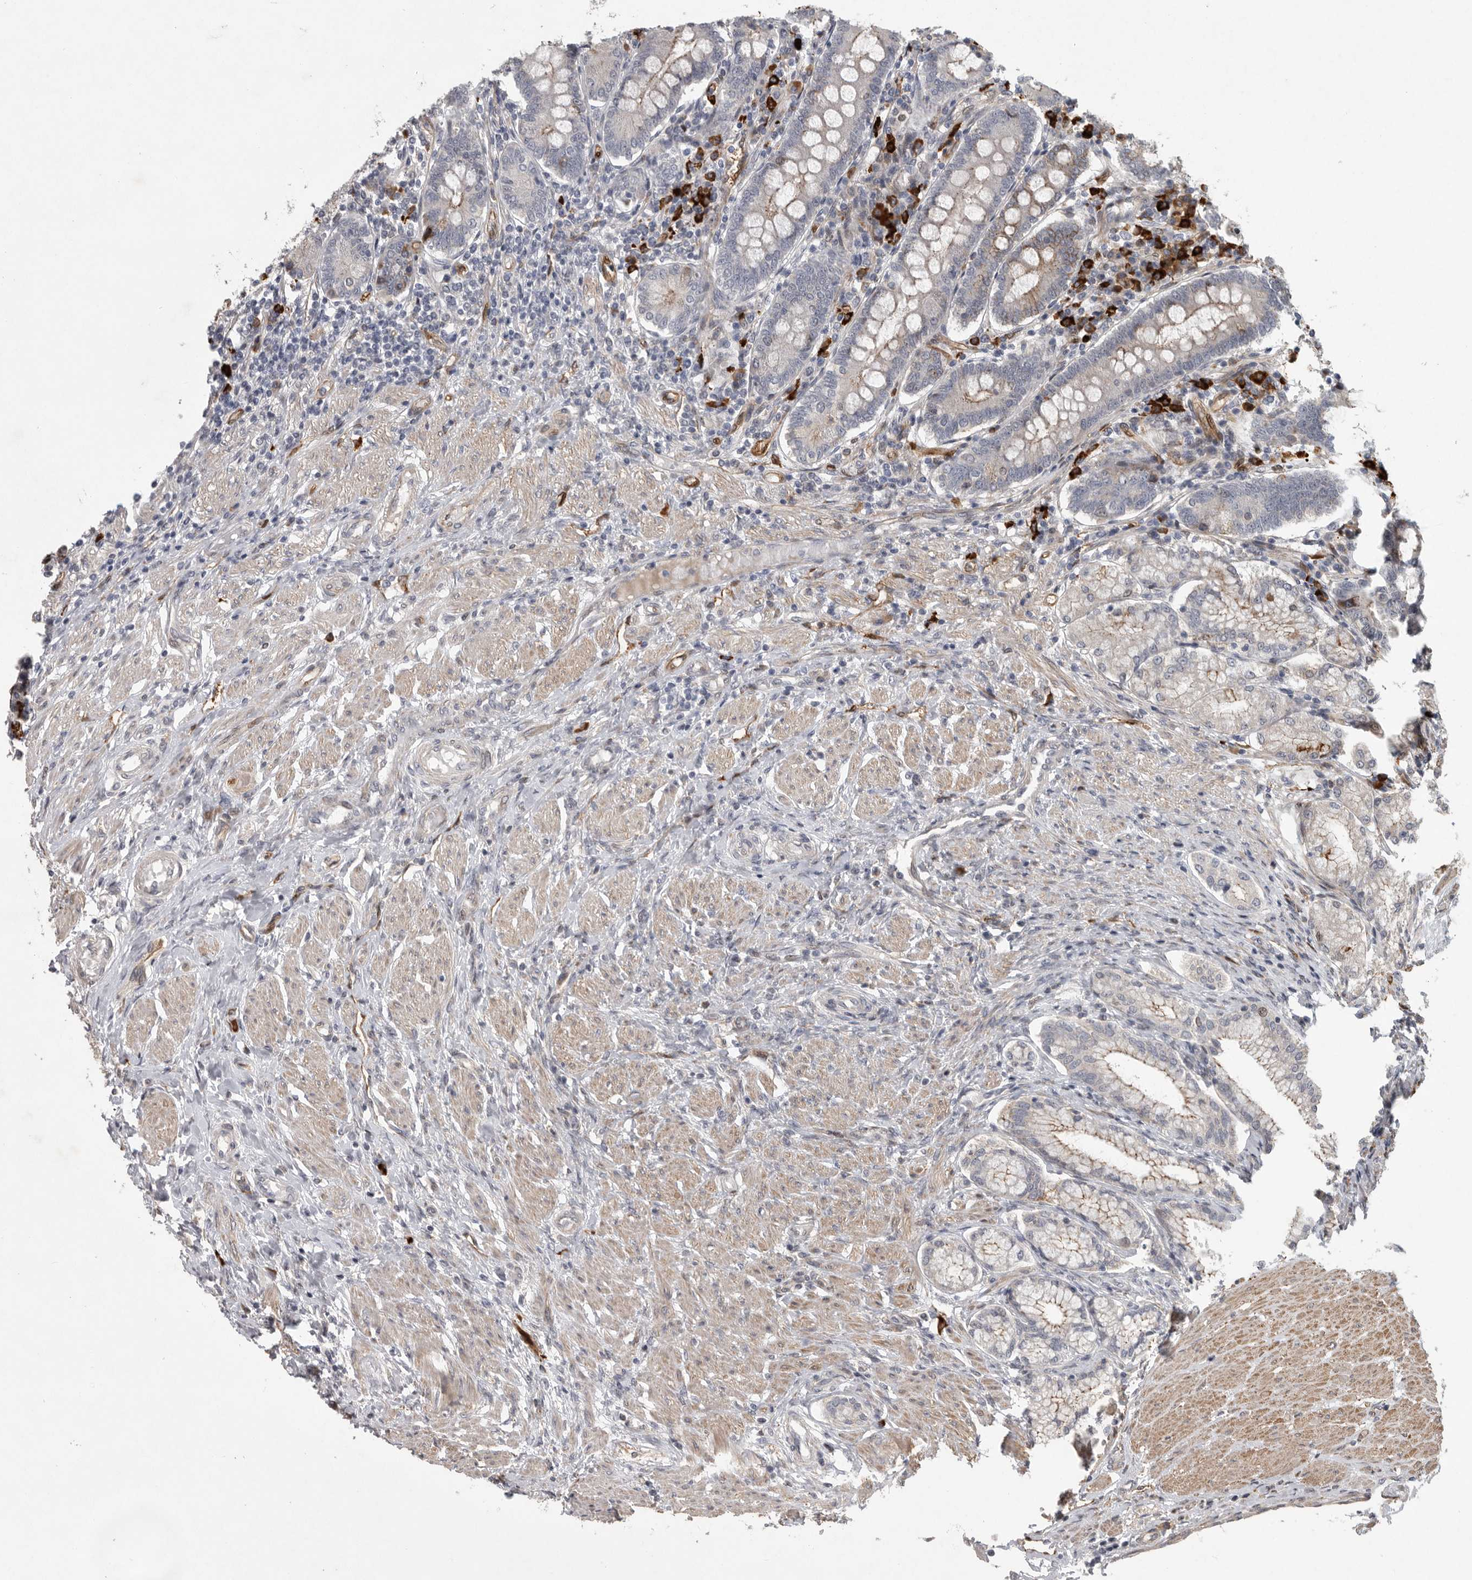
{"staining": {"intensity": "moderate", "quantity": ">75%", "location": "cytoplasmic/membranous"}, "tissue": "duodenum", "cell_type": "Glandular cells", "image_type": "normal", "snomed": [{"axis": "morphology", "description": "Normal tissue, NOS"}, {"axis": "morphology", "description": "Adenocarcinoma, NOS"}, {"axis": "topography", "description": "Pancreas"}, {"axis": "topography", "description": "Duodenum"}], "caption": "Moderate cytoplasmic/membranous positivity is appreciated in about >75% of glandular cells in unremarkable duodenum.", "gene": "MPDZ", "patient": {"sex": "male", "age": 50}}